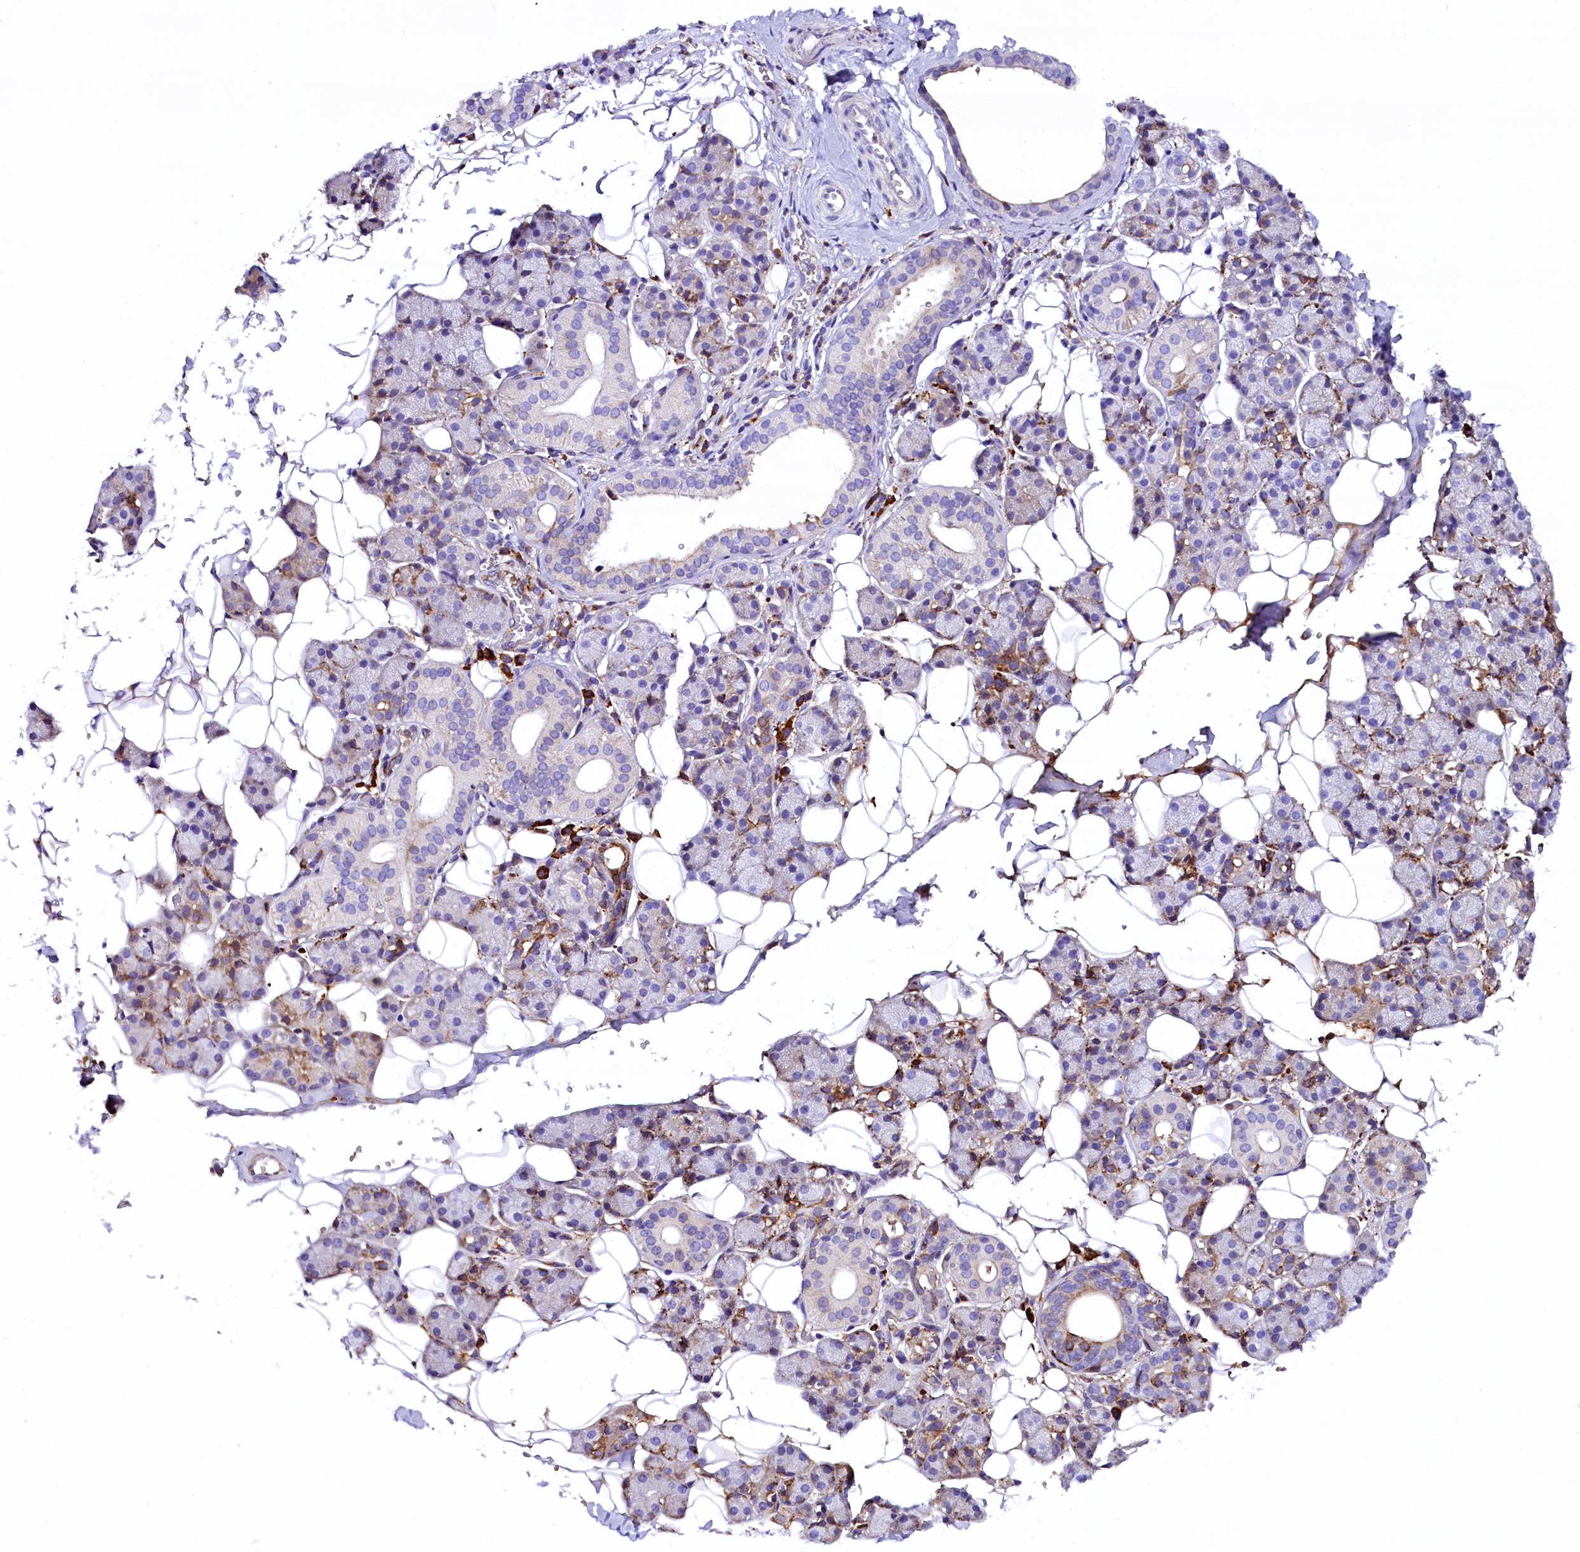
{"staining": {"intensity": "negative", "quantity": "none", "location": "none"}, "tissue": "salivary gland", "cell_type": "Glandular cells", "image_type": "normal", "snomed": [{"axis": "morphology", "description": "Normal tissue, NOS"}, {"axis": "topography", "description": "Salivary gland"}], "caption": "The photomicrograph demonstrates no significant positivity in glandular cells of salivary gland. (DAB immunohistochemistry with hematoxylin counter stain).", "gene": "CMTR2", "patient": {"sex": "female", "age": 33}}